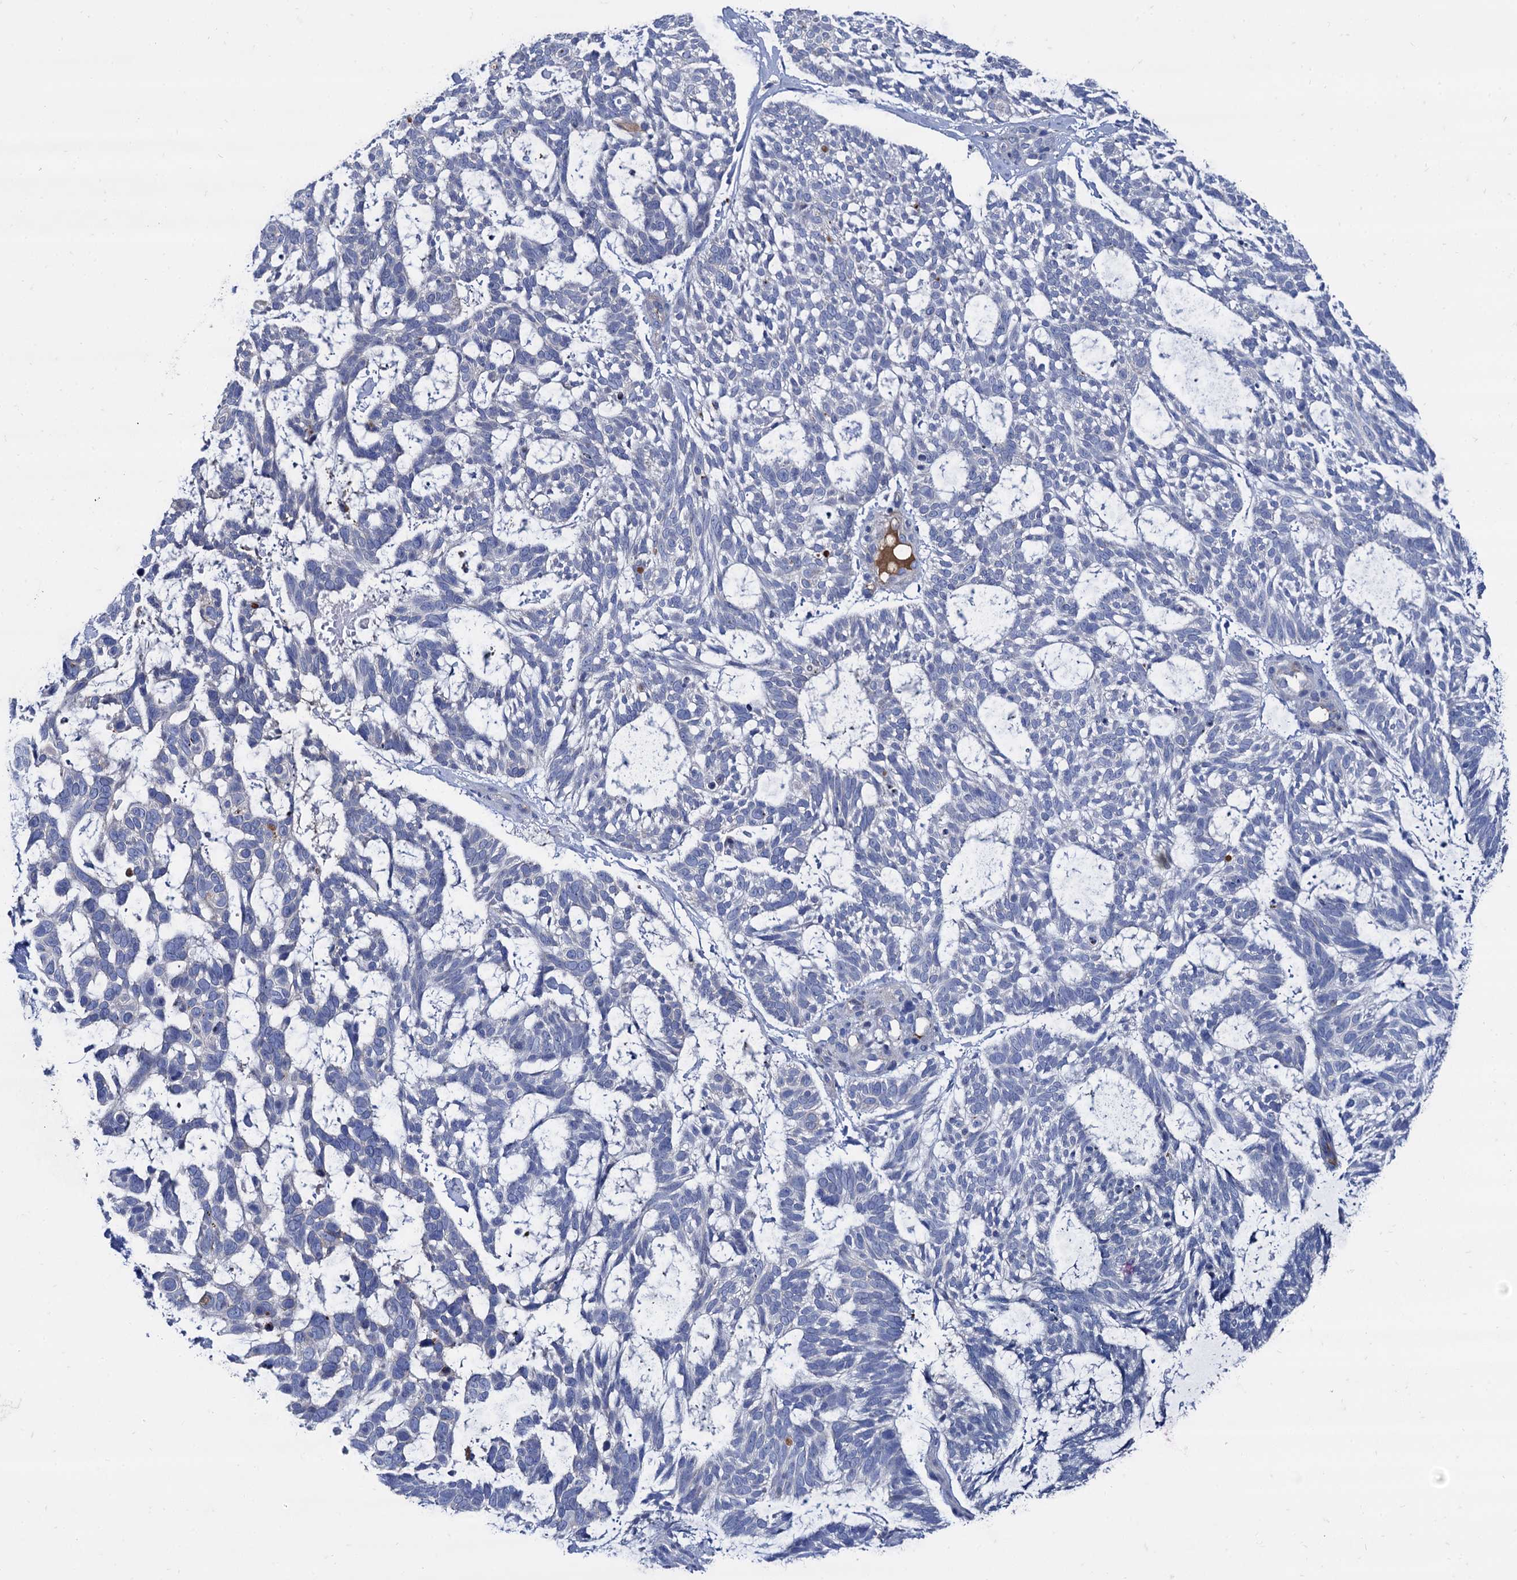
{"staining": {"intensity": "negative", "quantity": "none", "location": "none"}, "tissue": "skin cancer", "cell_type": "Tumor cells", "image_type": "cancer", "snomed": [{"axis": "morphology", "description": "Basal cell carcinoma"}, {"axis": "topography", "description": "Skin"}], "caption": "Tumor cells are negative for brown protein staining in skin basal cell carcinoma.", "gene": "APOD", "patient": {"sex": "male", "age": 88}}